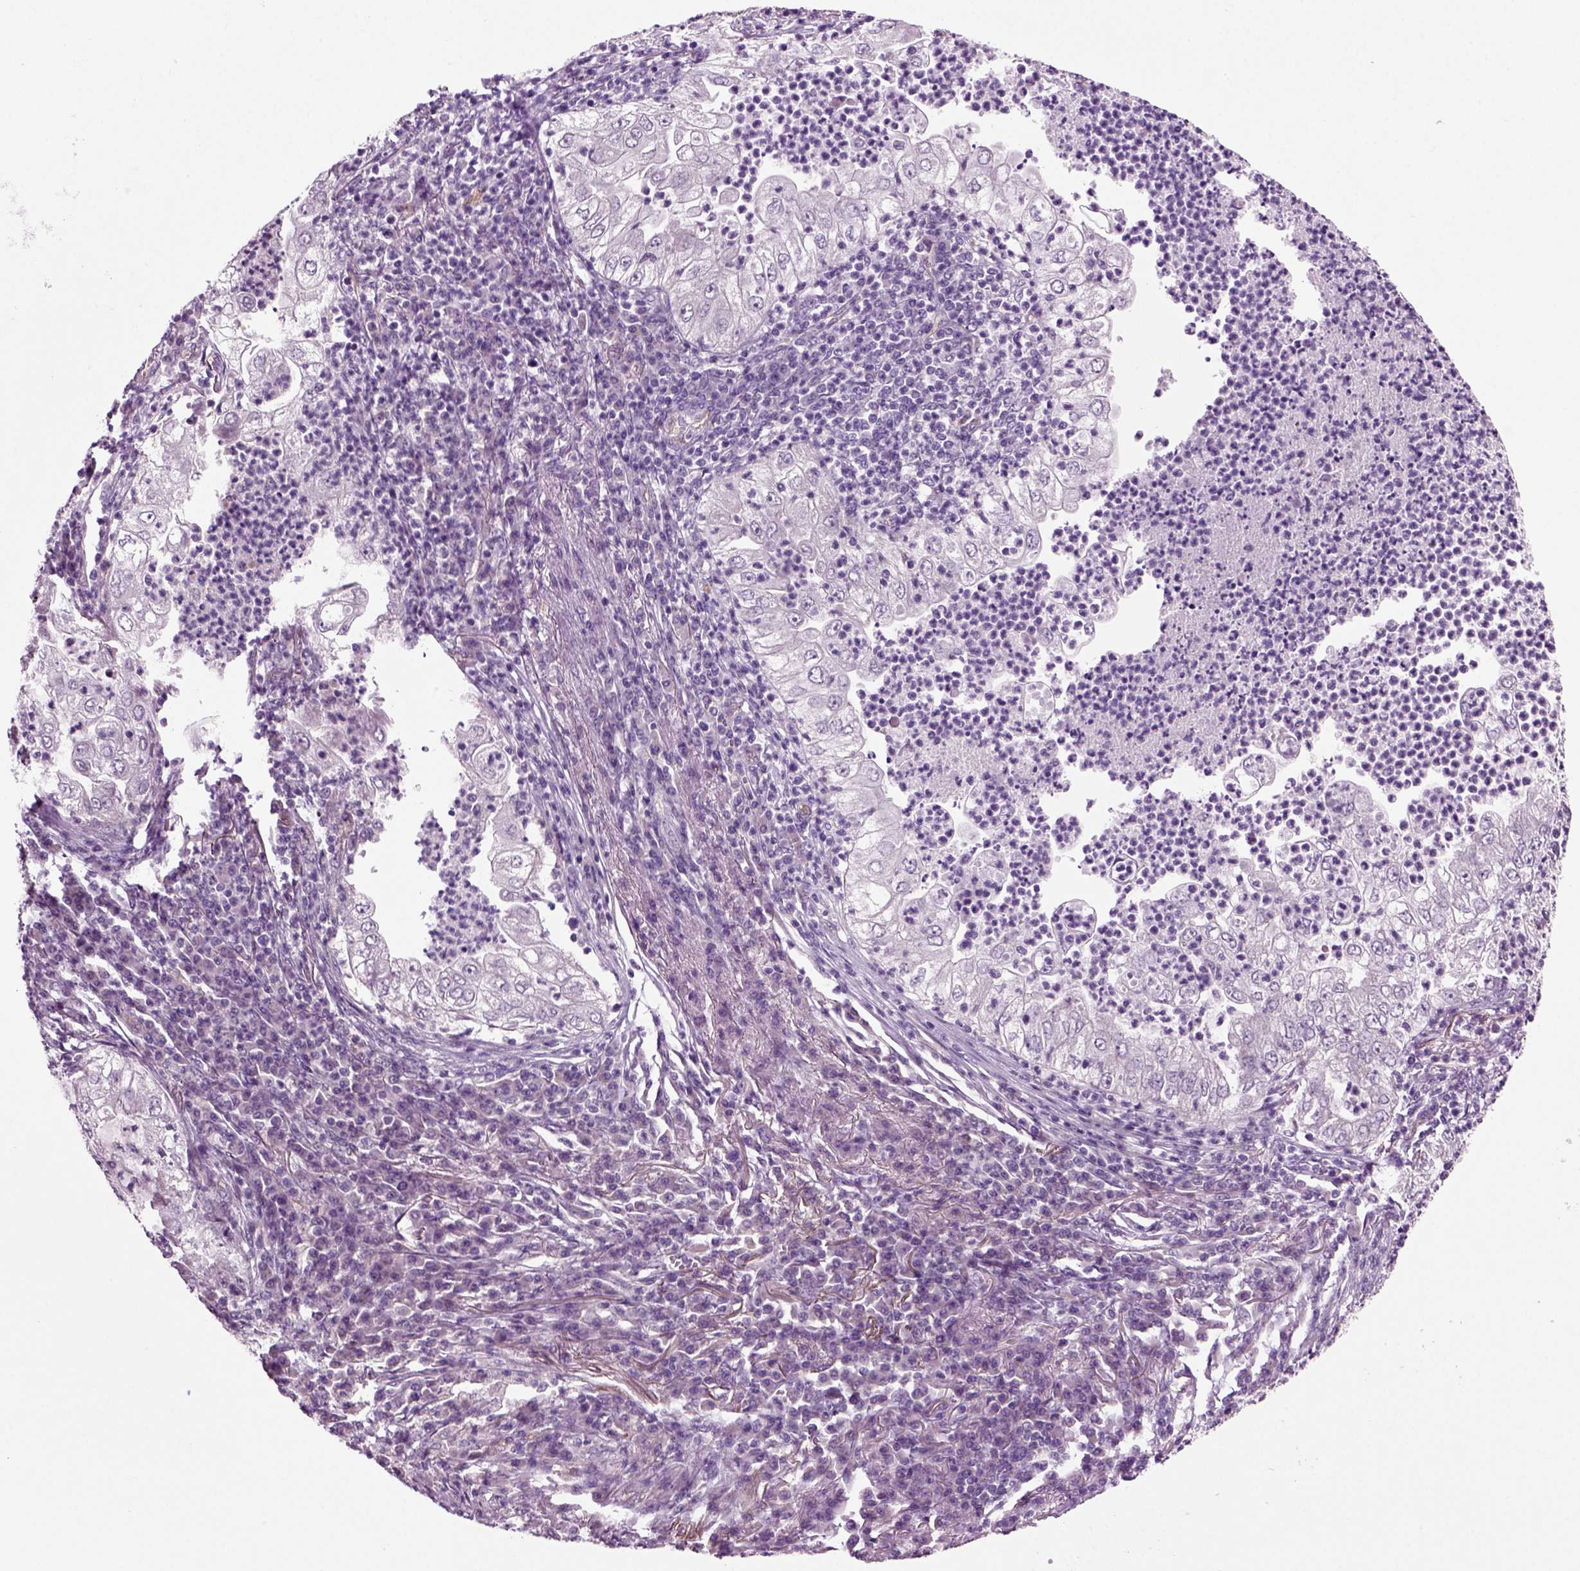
{"staining": {"intensity": "negative", "quantity": "none", "location": "none"}, "tissue": "lung cancer", "cell_type": "Tumor cells", "image_type": "cancer", "snomed": [{"axis": "morphology", "description": "Adenocarcinoma, NOS"}, {"axis": "topography", "description": "Lung"}], "caption": "DAB immunohistochemical staining of human lung cancer reveals no significant staining in tumor cells.", "gene": "COL9A2", "patient": {"sex": "female", "age": 73}}